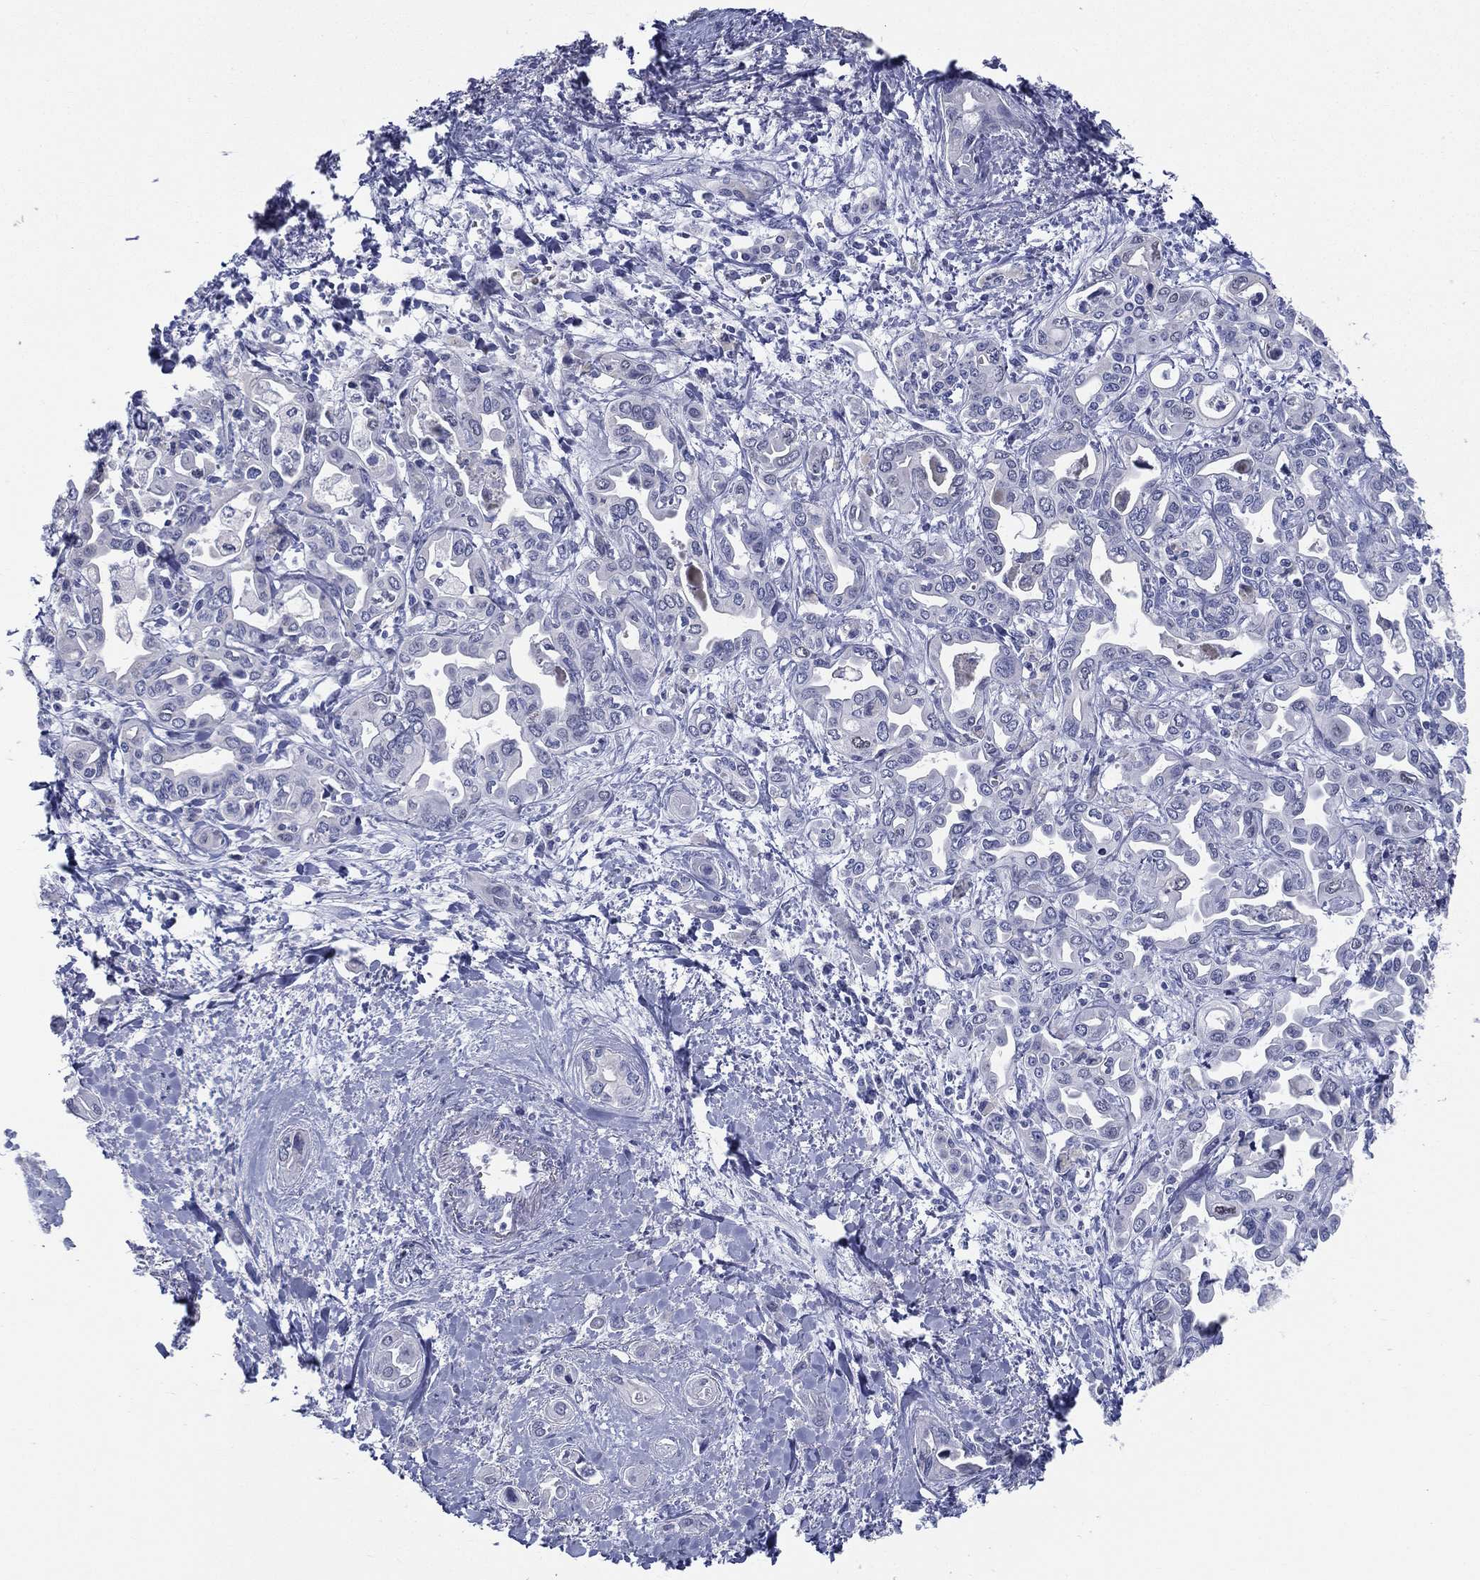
{"staining": {"intensity": "negative", "quantity": "none", "location": "none"}, "tissue": "liver cancer", "cell_type": "Tumor cells", "image_type": "cancer", "snomed": [{"axis": "morphology", "description": "Cholangiocarcinoma"}, {"axis": "topography", "description": "Liver"}], "caption": "The image exhibits no significant staining in tumor cells of liver cholangiocarcinoma.", "gene": "RSPH4A", "patient": {"sex": "female", "age": 64}}